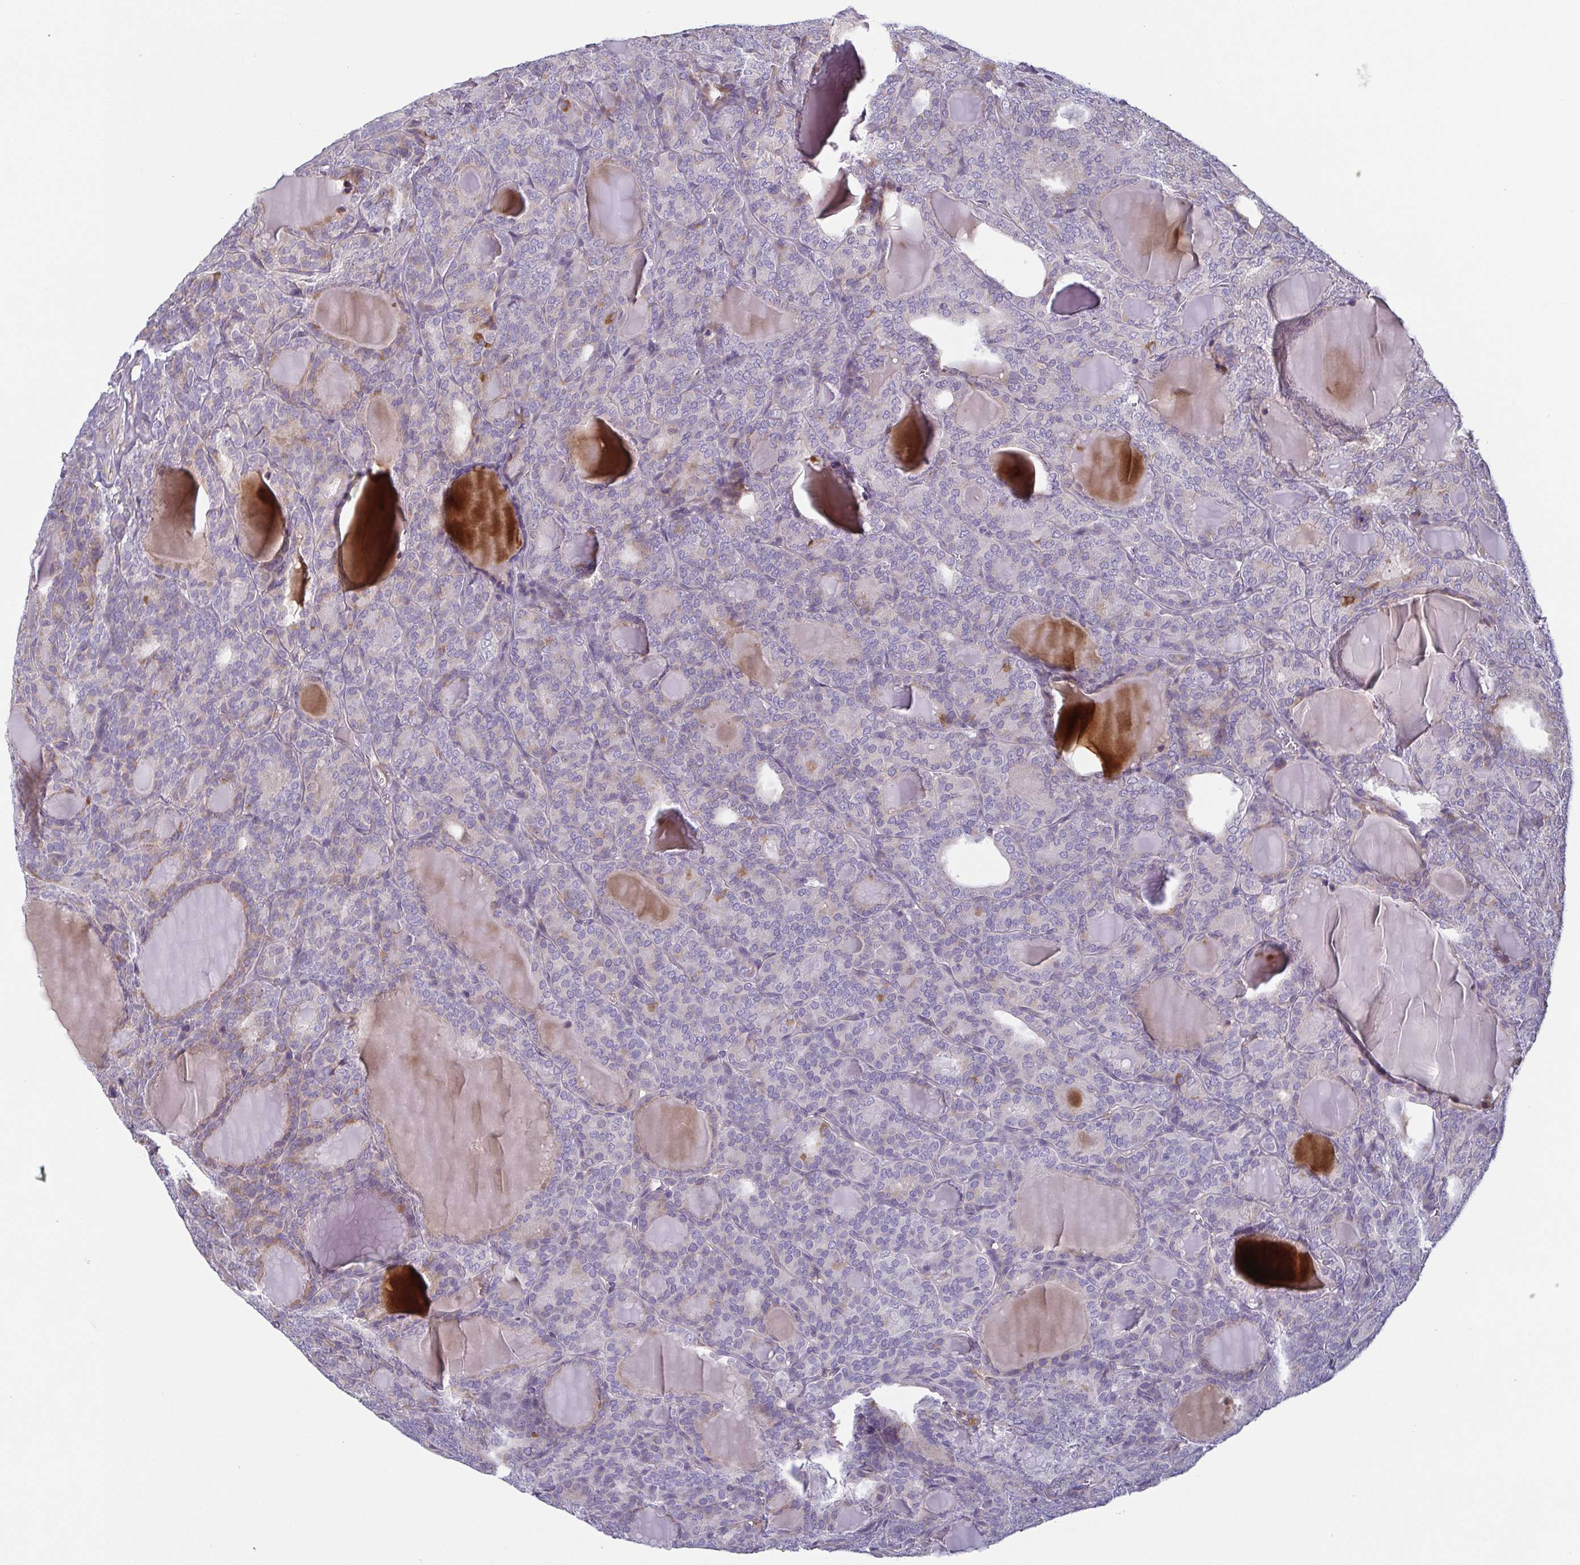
{"staining": {"intensity": "weak", "quantity": "25%-75%", "location": "cytoplasmic/membranous"}, "tissue": "thyroid cancer", "cell_type": "Tumor cells", "image_type": "cancer", "snomed": [{"axis": "morphology", "description": "Follicular adenoma carcinoma, NOS"}, {"axis": "topography", "description": "Thyroid gland"}], "caption": "There is low levels of weak cytoplasmic/membranous expression in tumor cells of follicular adenoma carcinoma (thyroid), as demonstrated by immunohistochemical staining (brown color).", "gene": "ECM1", "patient": {"sex": "male", "age": 74}}